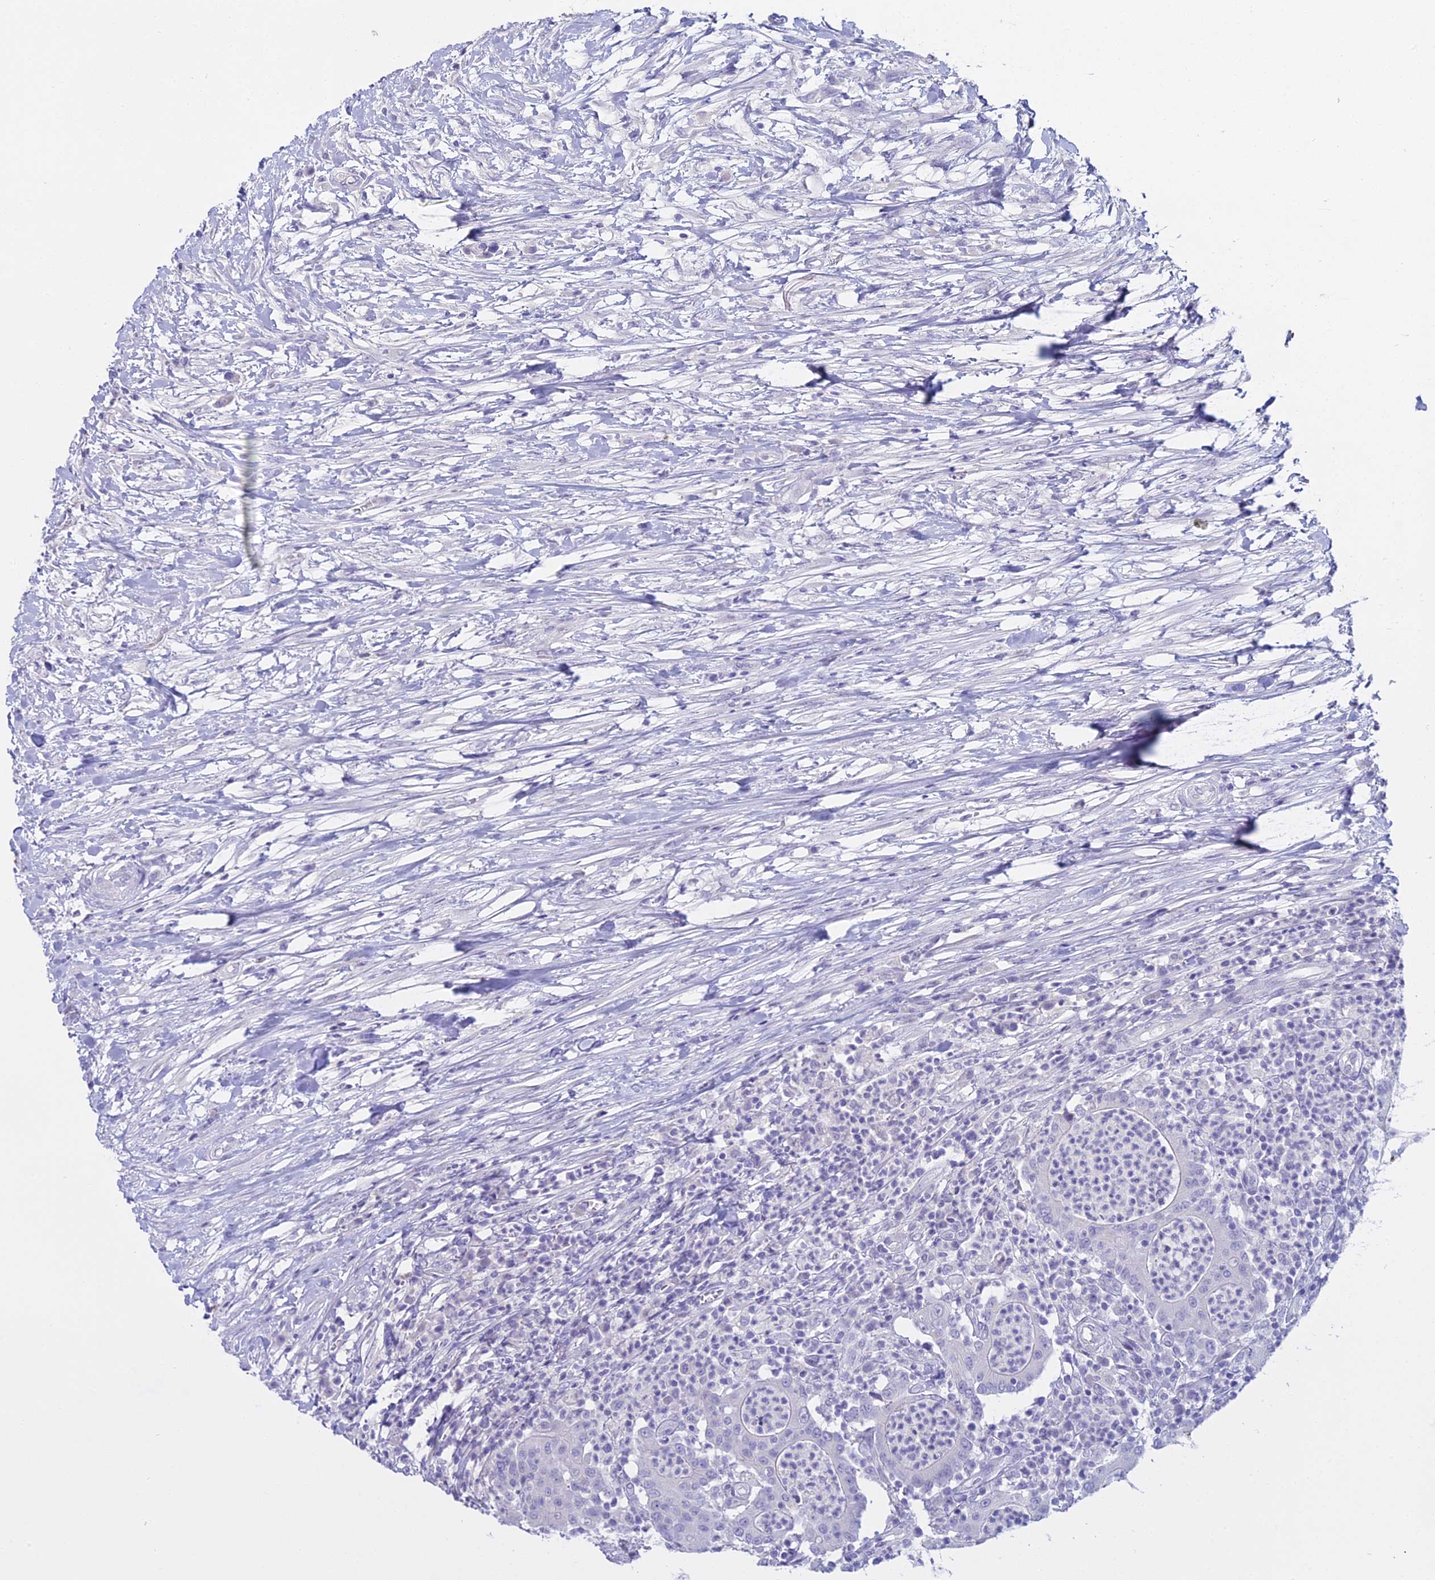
{"staining": {"intensity": "negative", "quantity": "none", "location": "none"}, "tissue": "colorectal cancer", "cell_type": "Tumor cells", "image_type": "cancer", "snomed": [{"axis": "morphology", "description": "Adenocarcinoma, NOS"}, {"axis": "topography", "description": "Colon"}], "caption": "Immunohistochemistry (IHC) photomicrograph of human colorectal cancer stained for a protein (brown), which demonstrates no staining in tumor cells. (Stains: DAB (3,3'-diaminobenzidine) immunohistochemistry (IHC) with hematoxylin counter stain, Microscopy: brightfield microscopy at high magnification).", "gene": "ALPP", "patient": {"sex": "male", "age": 83}}